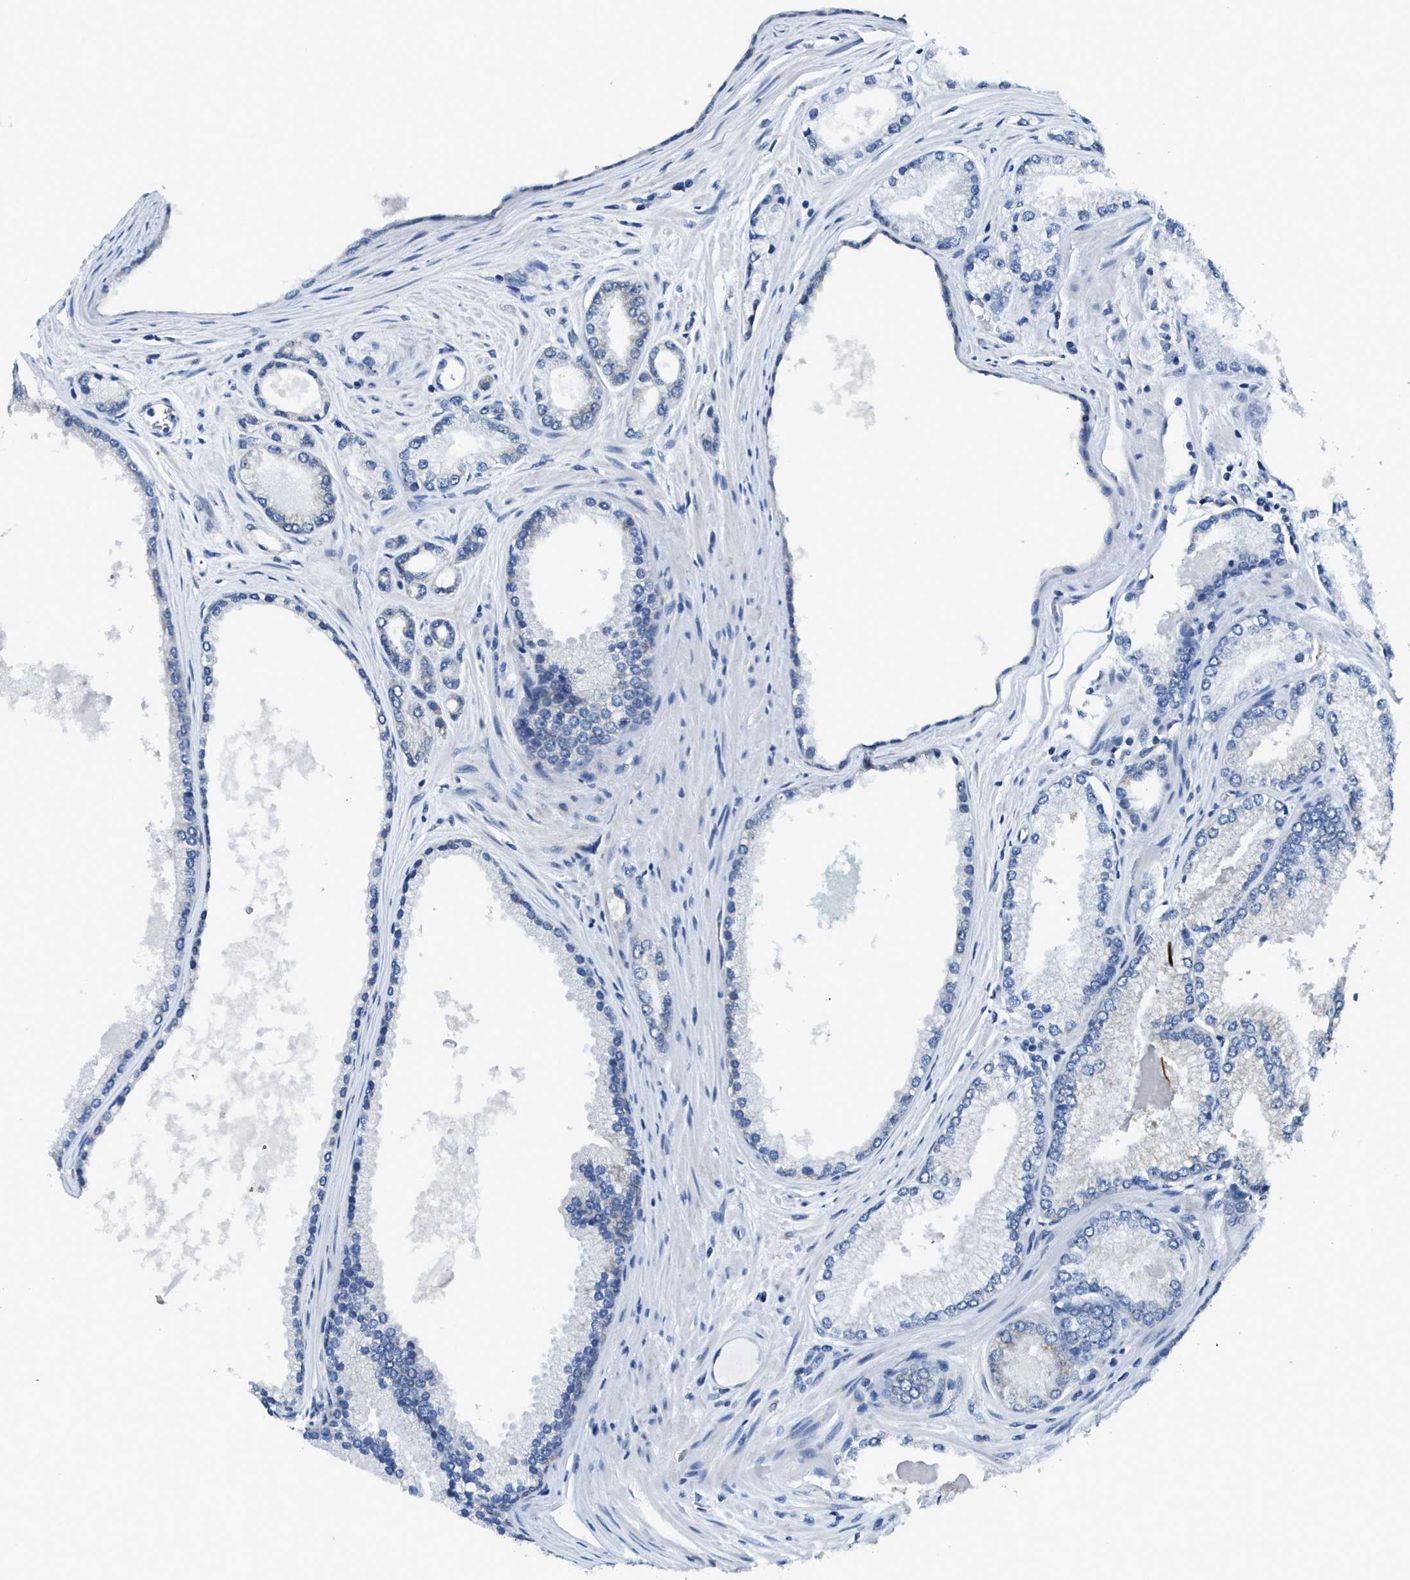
{"staining": {"intensity": "negative", "quantity": "none", "location": "none"}, "tissue": "prostate cancer", "cell_type": "Tumor cells", "image_type": "cancer", "snomed": [{"axis": "morphology", "description": "Adenocarcinoma, High grade"}, {"axis": "topography", "description": "Prostate"}], "caption": "Micrograph shows no protein expression in tumor cells of adenocarcinoma (high-grade) (prostate) tissue.", "gene": "GATD3", "patient": {"sex": "male", "age": 71}}